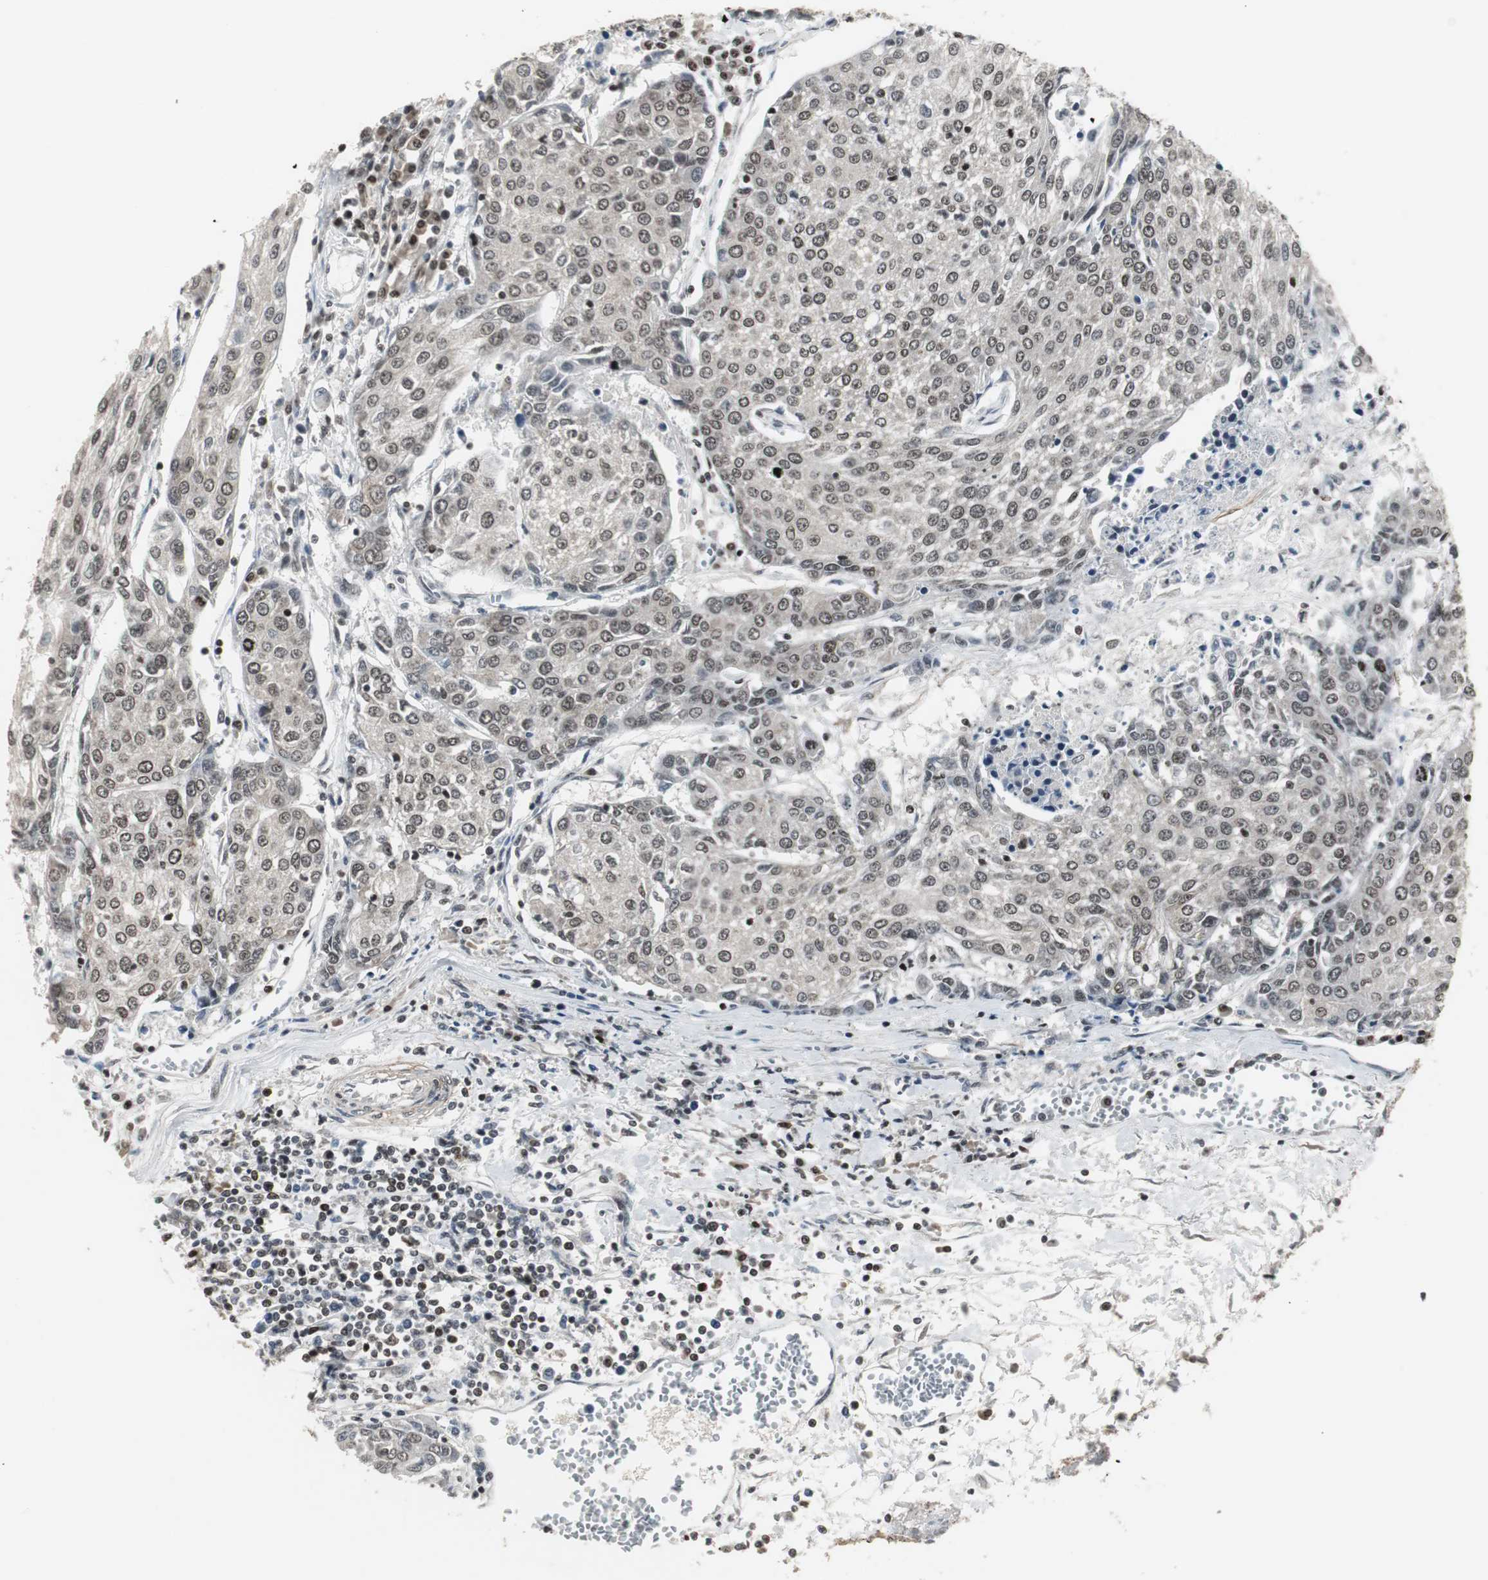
{"staining": {"intensity": "weak", "quantity": ">75%", "location": "nuclear"}, "tissue": "urothelial cancer", "cell_type": "Tumor cells", "image_type": "cancer", "snomed": [{"axis": "morphology", "description": "Urothelial carcinoma, High grade"}, {"axis": "topography", "description": "Urinary bladder"}], "caption": "Tumor cells show low levels of weak nuclear expression in about >75% of cells in human urothelial cancer.", "gene": "MPG", "patient": {"sex": "female", "age": 85}}